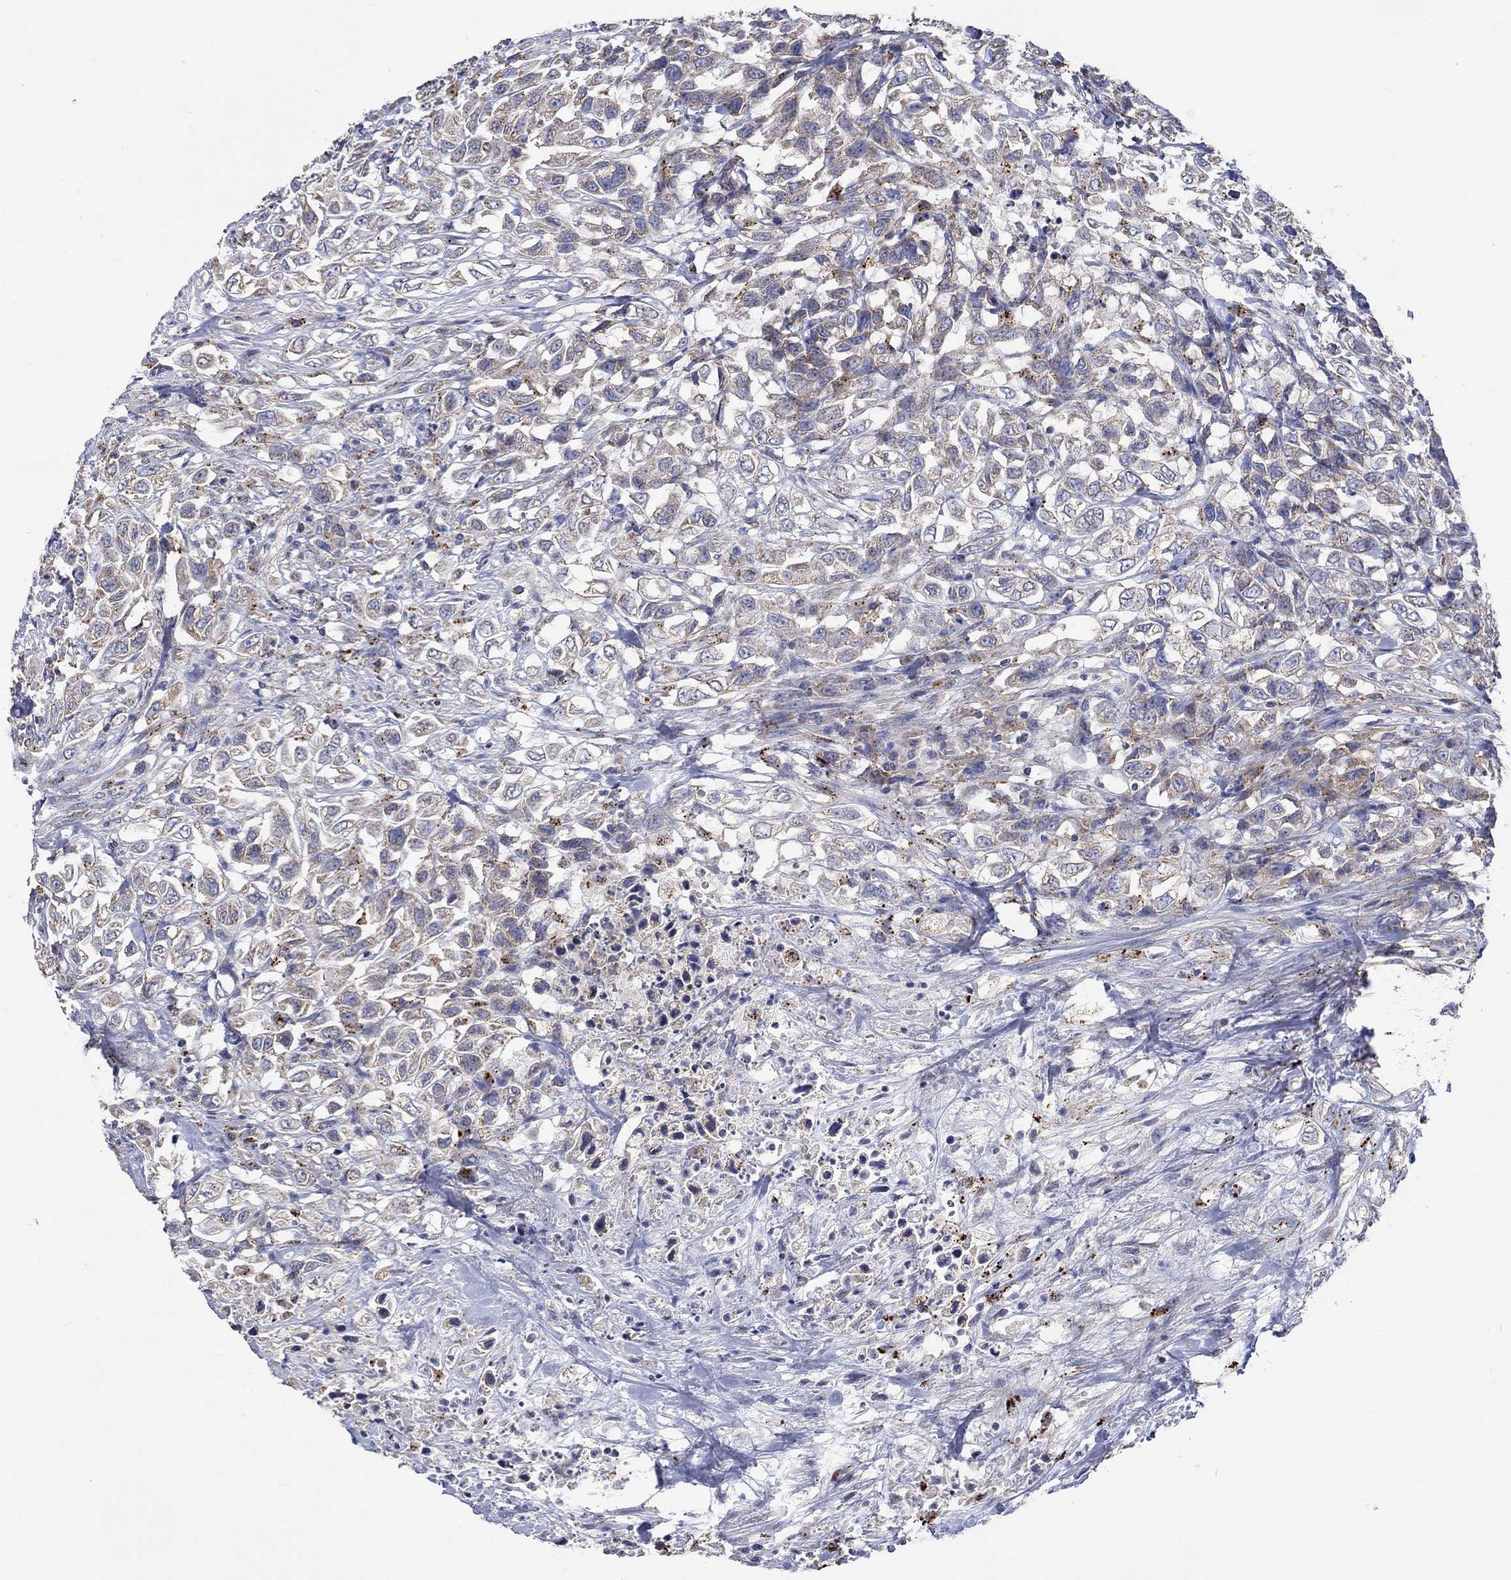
{"staining": {"intensity": "weak", "quantity": "25%-75%", "location": "cytoplasmic/membranous"}, "tissue": "urothelial cancer", "cell_type": "Tumor cells", "image_type": "cancer", "snomed": [{"axis": "morphology", "description": "Urothelial carcinoma, High grade"}, {"axis": "topography", "description": "Urinary bladder"}], "caption": "Immunohistochemical staining of human urothelial cancer shows low levels of weak cytoplasmic/membranous staining in about 25%-75% of tumor cells.", "gene": "UGT8", "patient": {"sex": "female", "age": 56}}